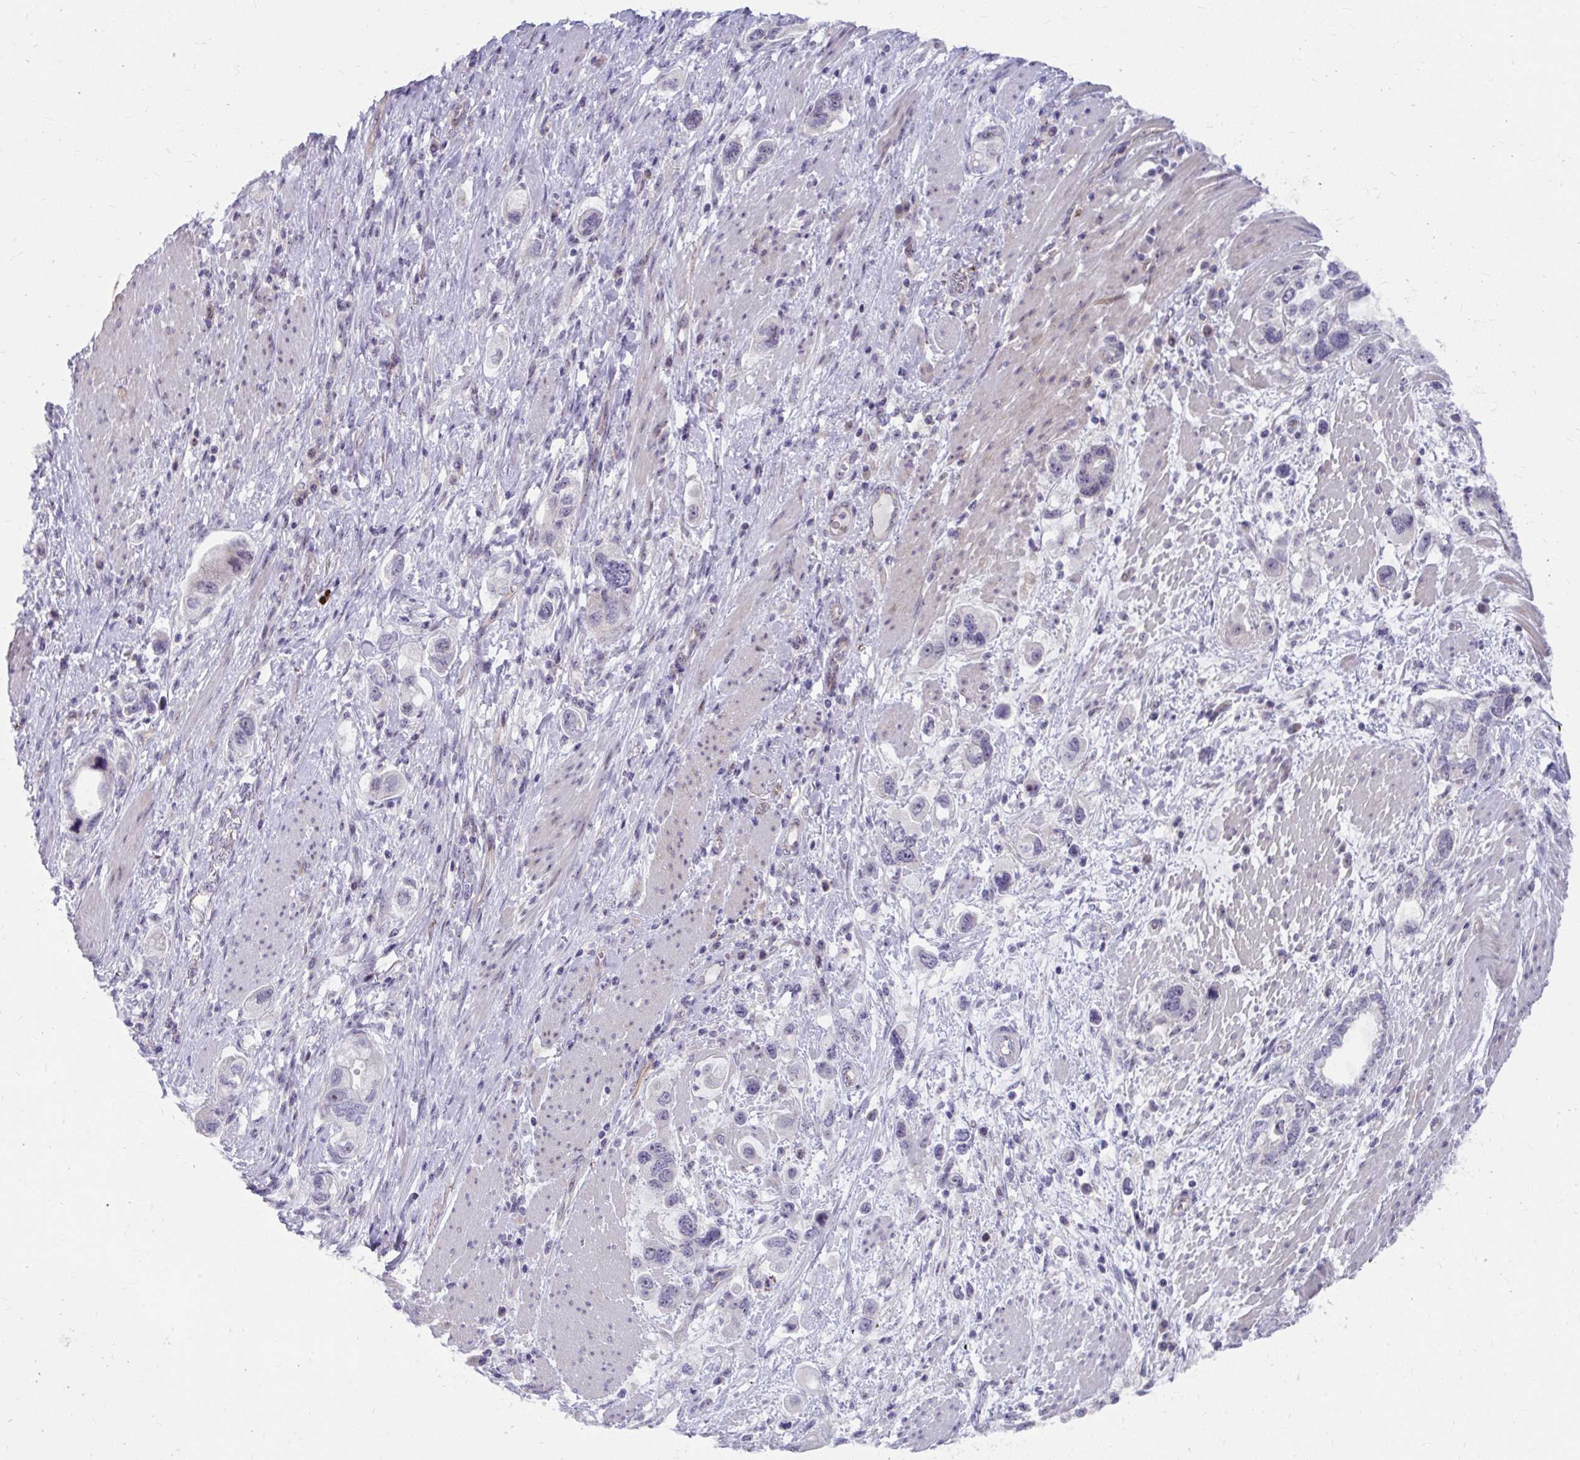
{"staining": {"intensity": "negative", "quantity": "none", "location": "none"}, "tissue": "stomach cancer", "cell_type": "Tumor cells", "image_type": "cancer", "snomed": [{"axis": "morphology", "description": "Adenocarcinoma, NOS"}, {"axis": "topography", "description": "Stomach, lower"}], "caption": "Stomach adenocarcinoma was stained to show a protein in brown. There is no significant staining in tumor cells.", "gene": "MUS81", "patient": {"sex": "female", "age": 93}}